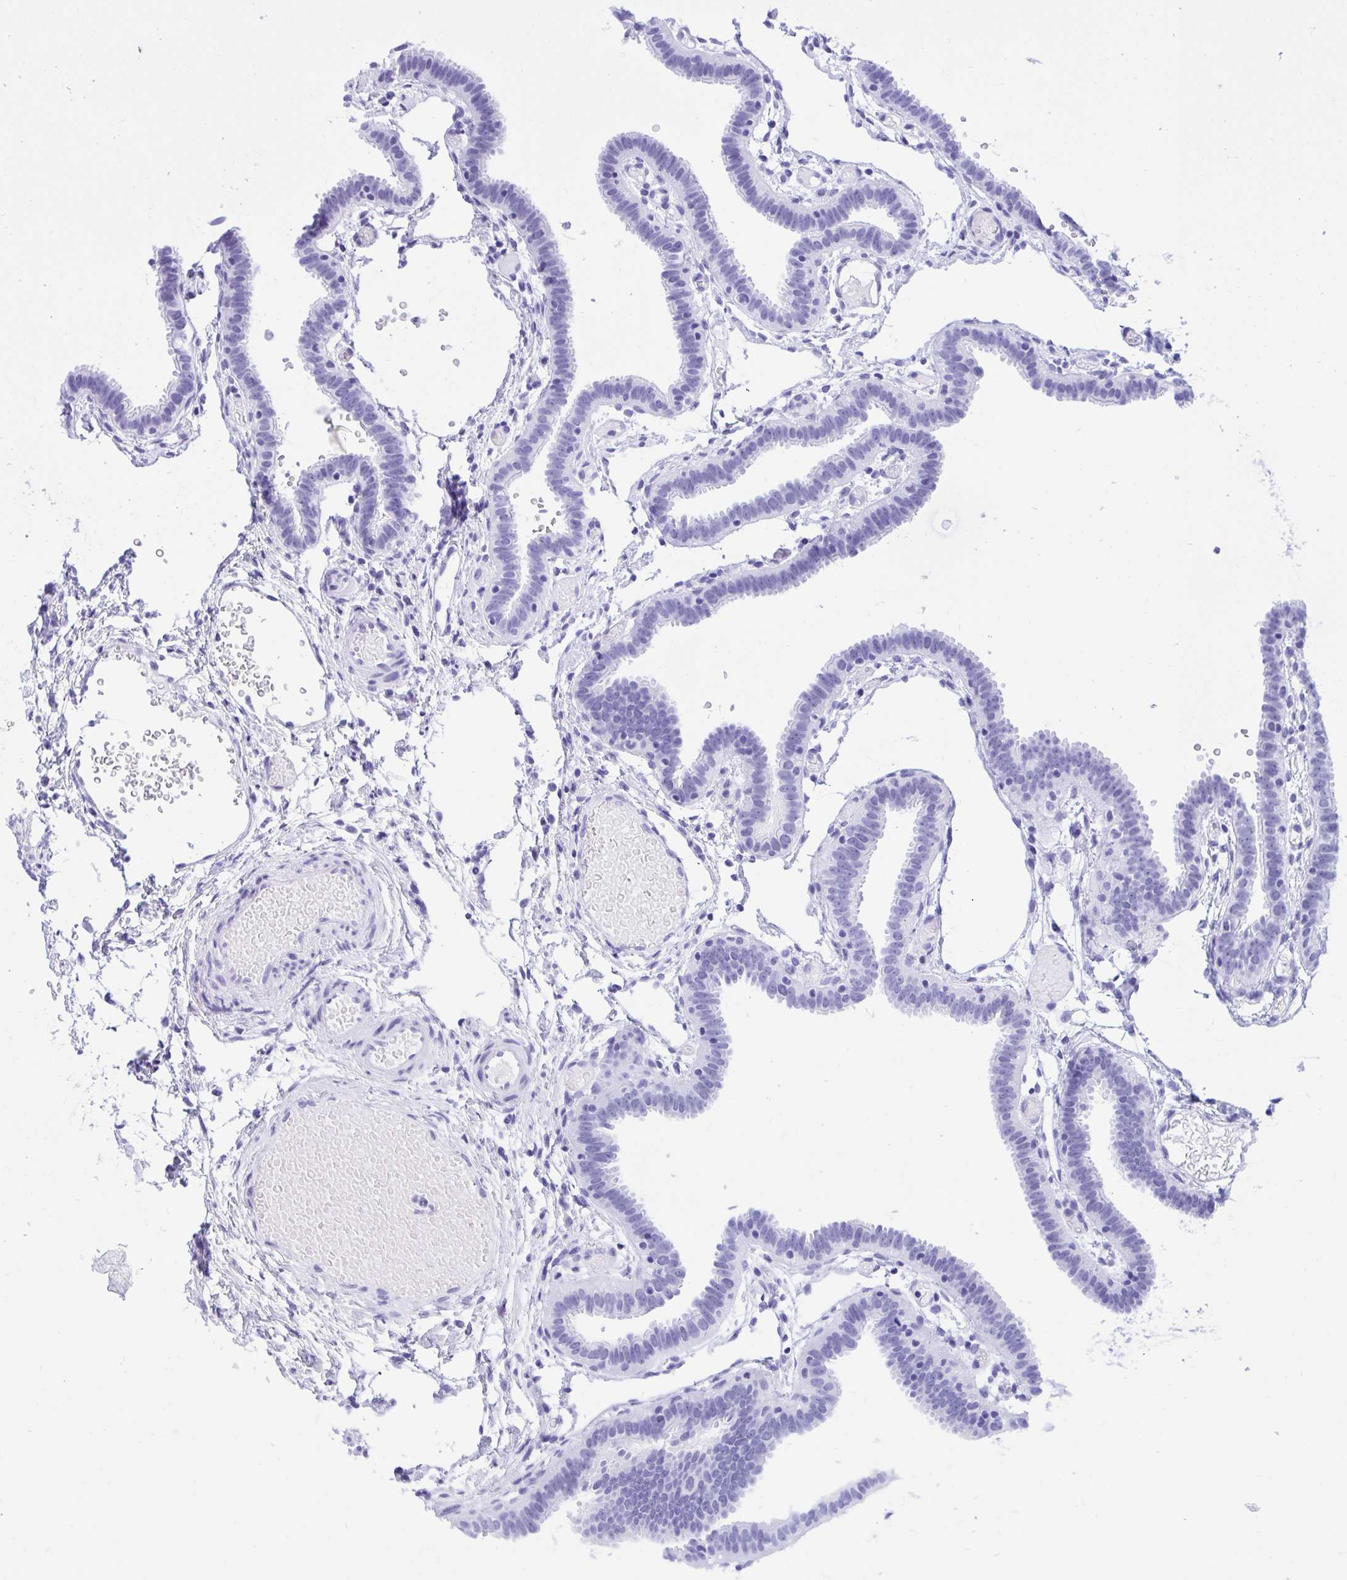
{"staining": {"intensity": "negative", "quantity": "none", "location": "none"}, "tissue": "fallopian tube", "cell_type": "Glandular cells", "image_type": "normal", "snomed": [{"axis": "morphology", "description": "Normal tissue, NOS"}, {"axis": "topography", "description": "Fallopian tube"}], "caption": "Immunohistochemistry photomicrograph of unremarkable fallopian tube stained for a protein (brown), which demonstrates no positivity in glandular cells. The staining was performed using DAB to visualize the protein expression in brown, while the nuclei were stained in blue with hematoxylin (Magnification: 20x).", "gene": "TLN2", "patient": {"sex": "female", "age": 37}}